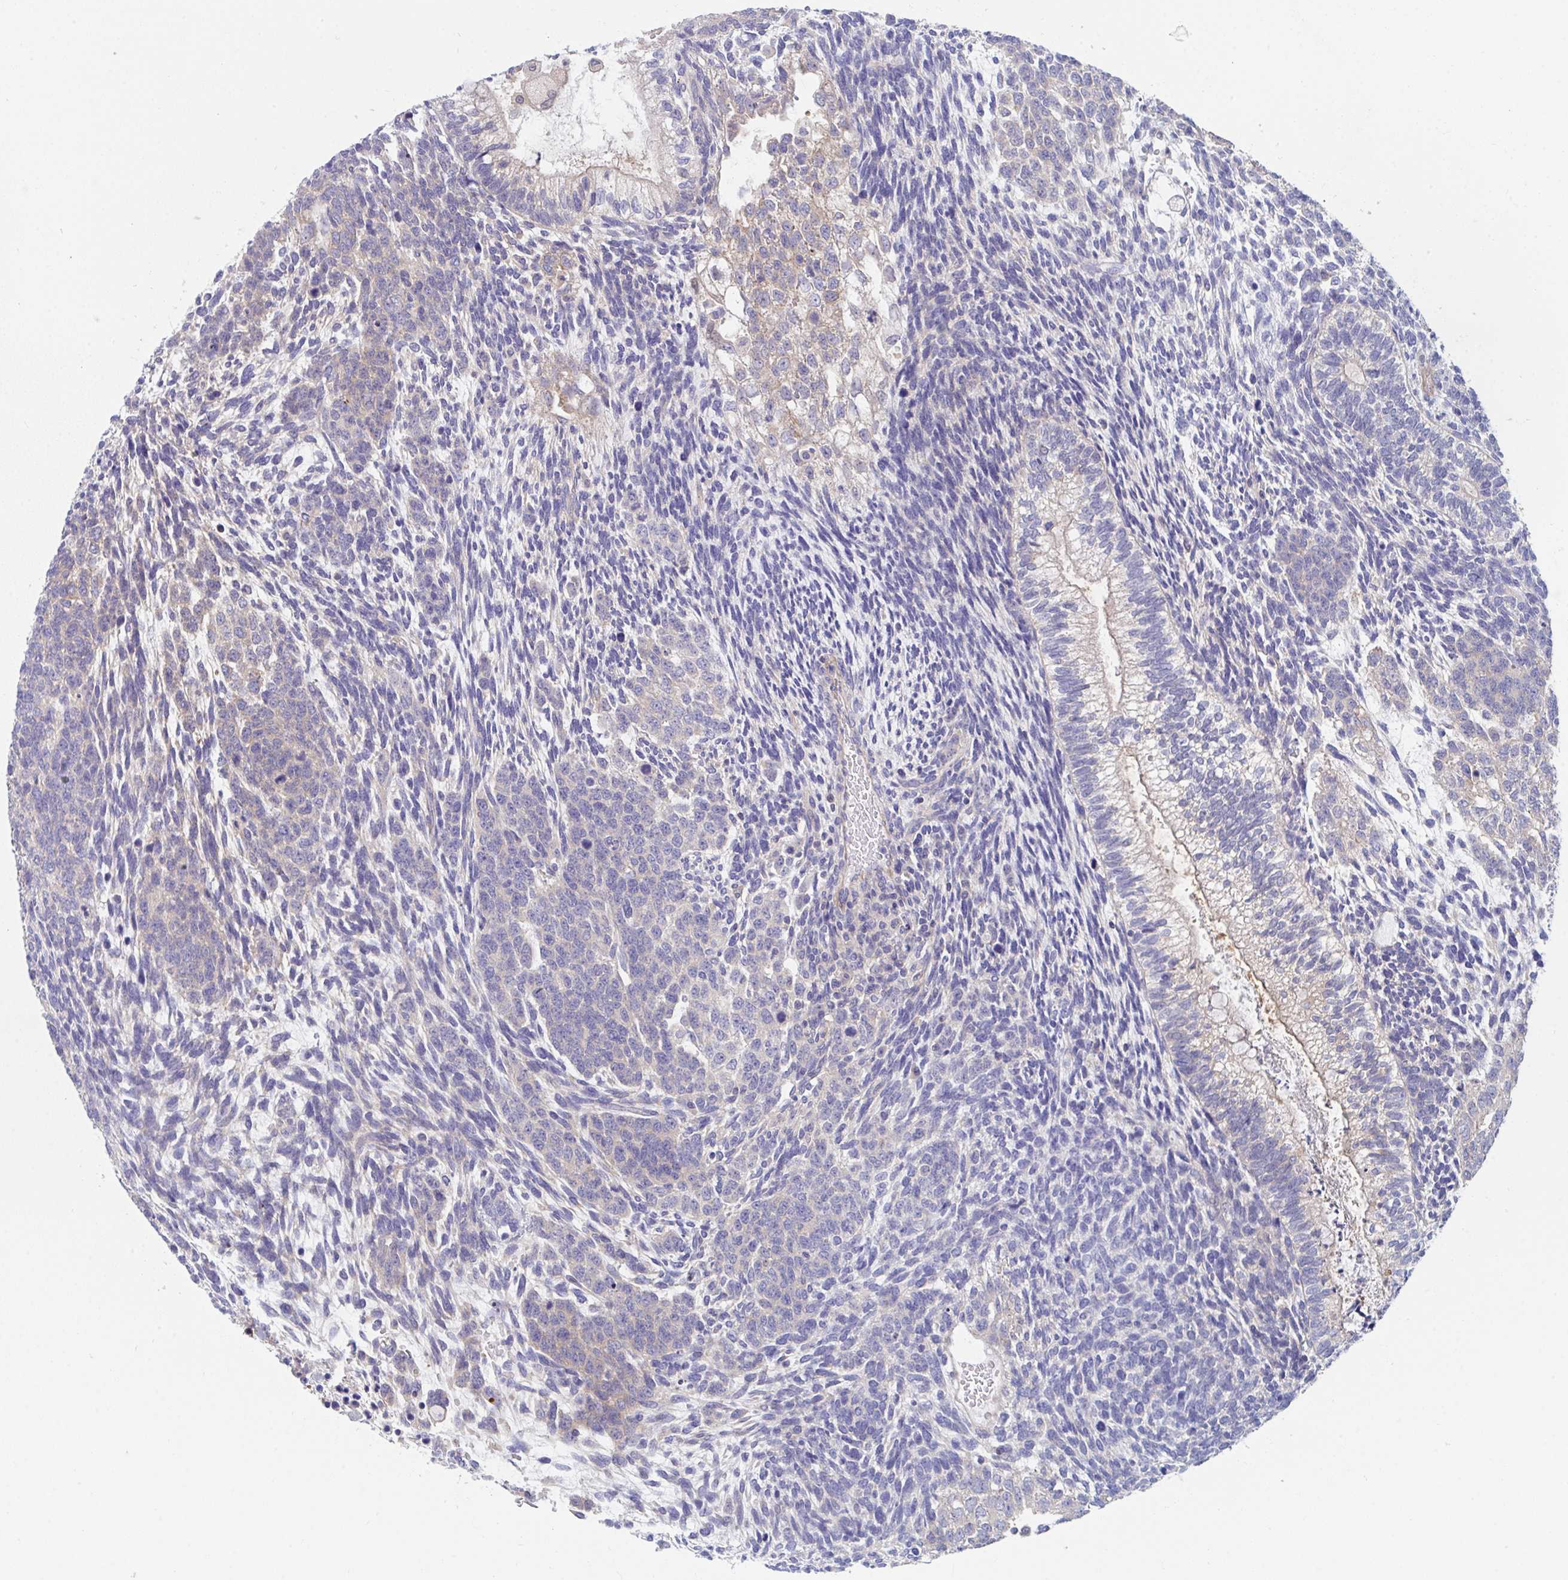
{"staining": {"intensity": "weak", "quantity": "<25%", "location": "cytoplasmic/membranous"}, "tissue": "testis cancer", "cell_type": "Tumor cells", "image_type": "cancer", "snomed": [{"axis": "morphology", "description": "Carcinoma, Embryonal, NOS"}, {"axis": "topography", "description": "Testis"}], "caption": "Histopathology image shows no significant protein positivity in tumor cells of testis cancer (embryonal carcinoma). (DAB immunohistochemistry with hematoxylin counter stain).", "gene": "P2RX3", "patient": {"sex": "male", "age": 23}}